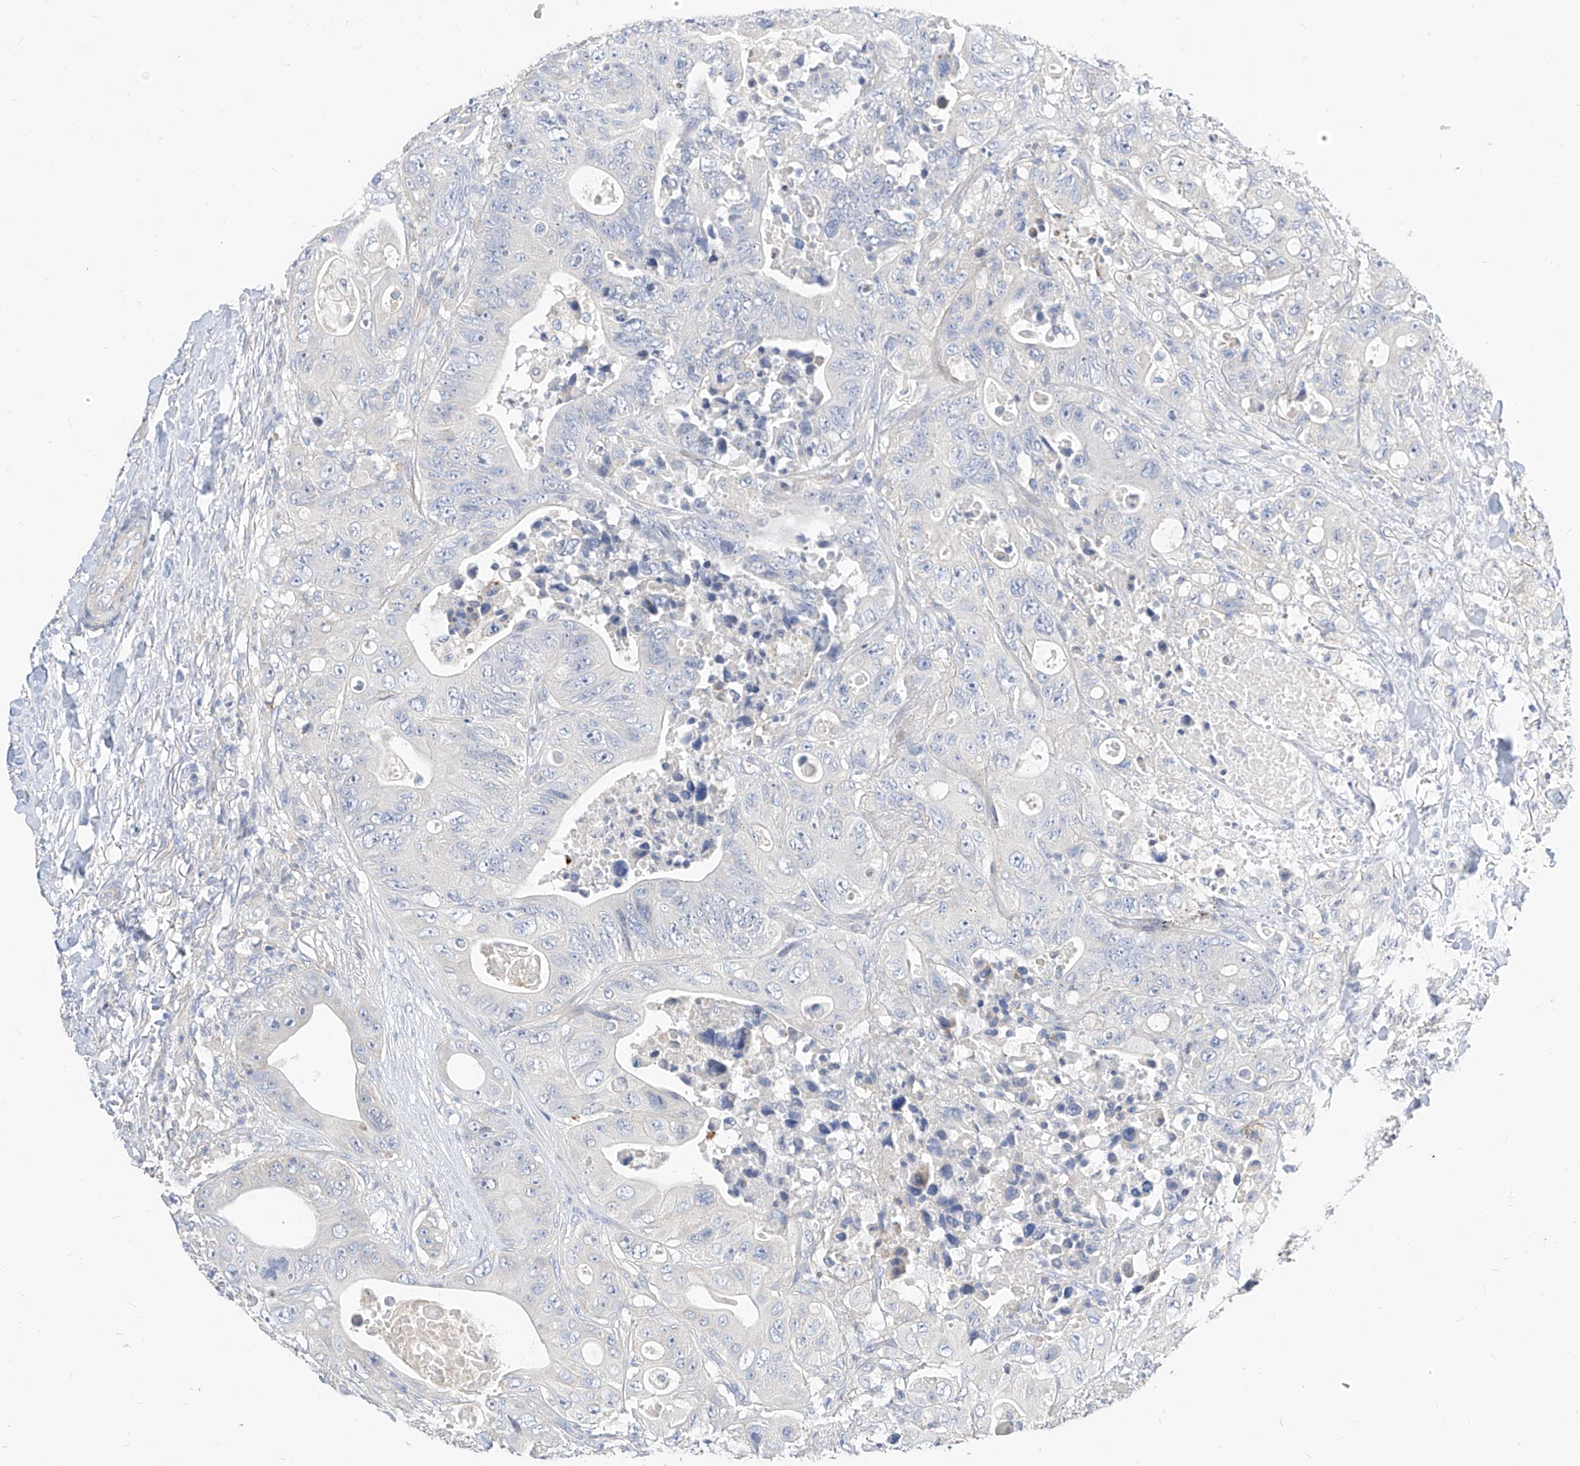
{"staining": {"intensity": "negative", "quantity": "none", "location": "none"}, "tissue": "colorectal cancer", "cell_type": "Tumor cells", "image_type": "cancer", "snomed": [{"axis": "morphology", "description": "Adenocarcinoma, NOS"}, {"axis": "topography", "description": "Colon"}], "caption": "The photomicrograph shows no staining of tumor cells in adenocarcinoma (colorectal).", "gene": "SCGB2A1", "patient": {"sex": "female", "age": 46}}